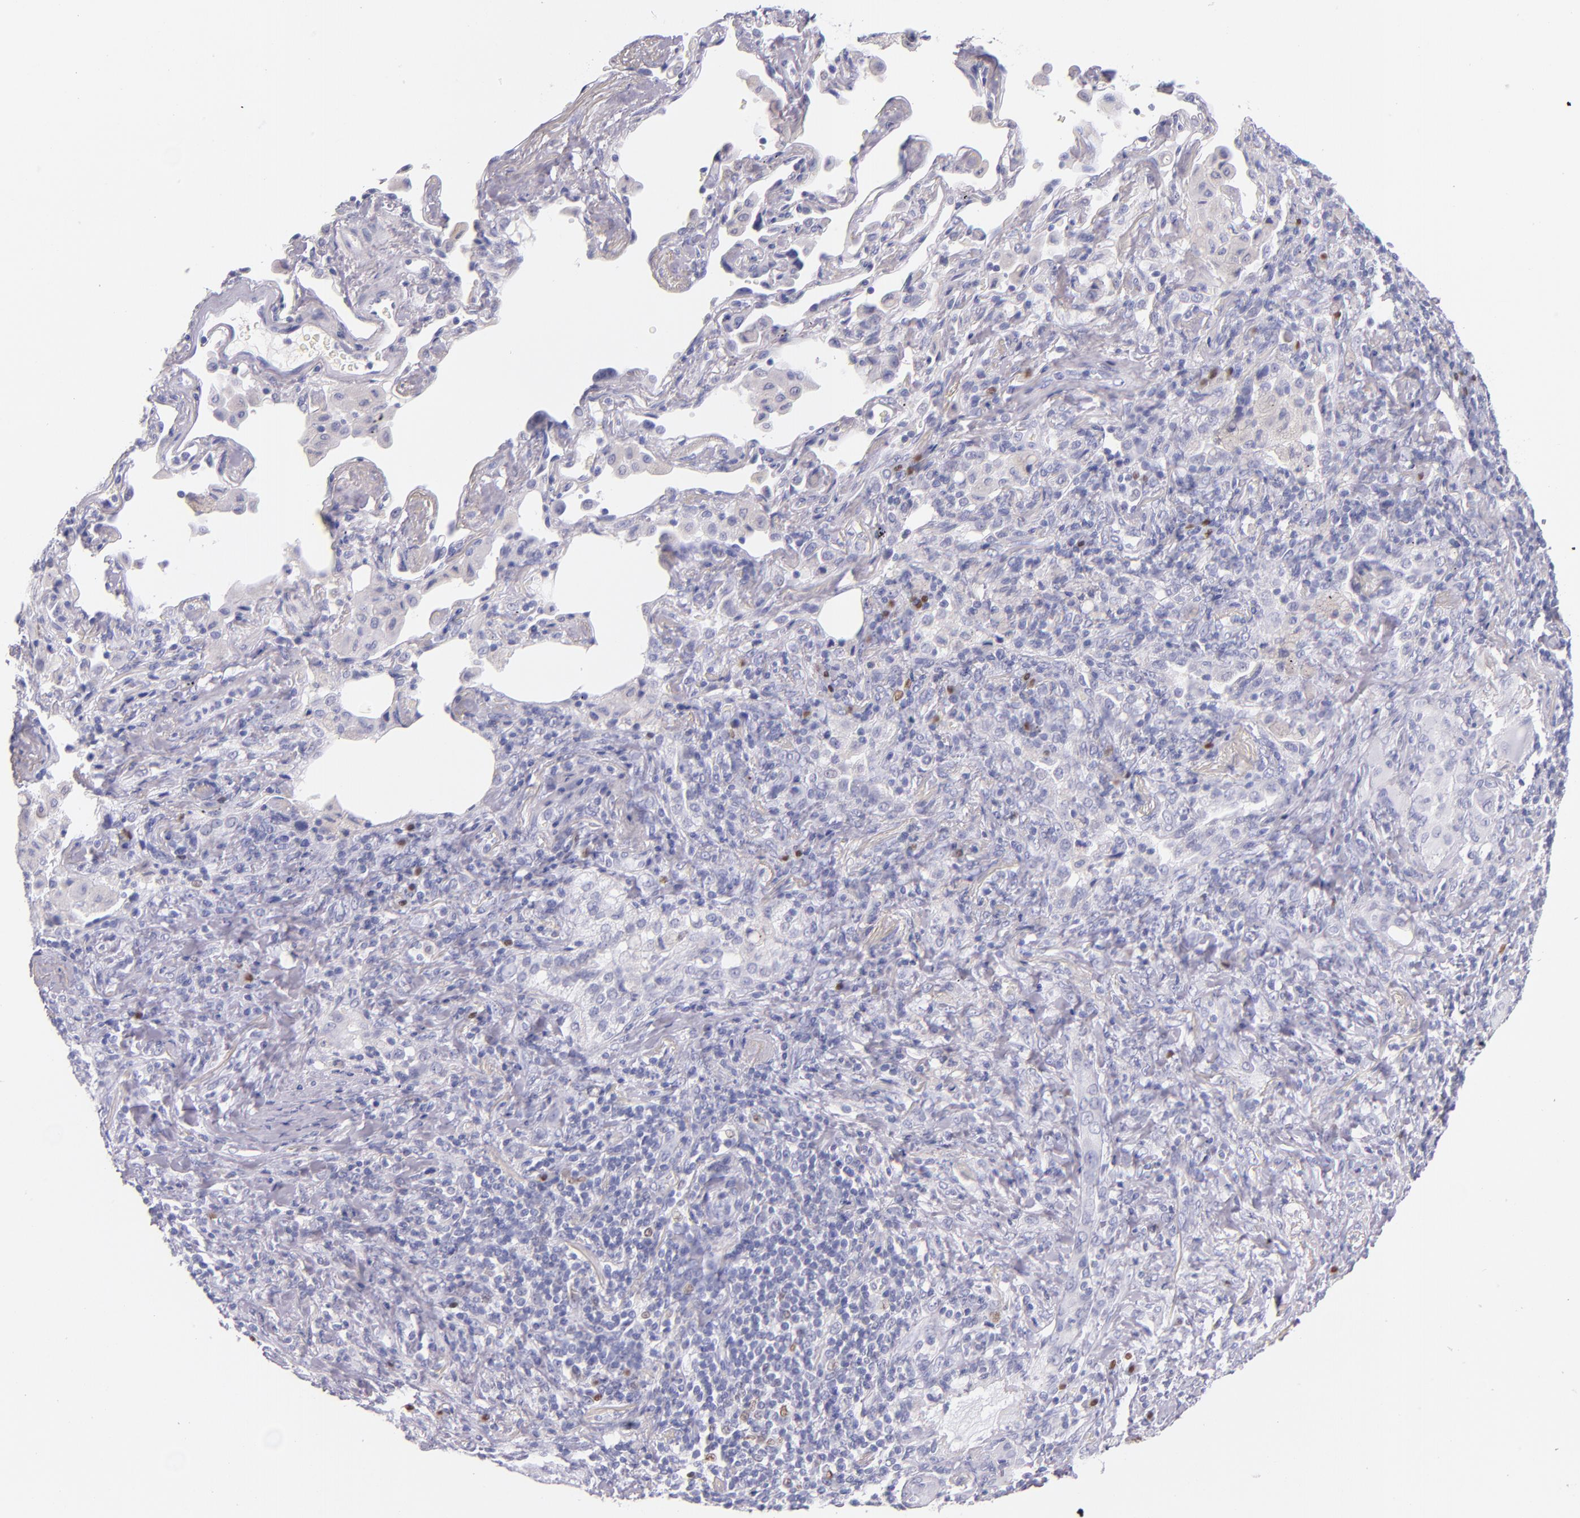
{"staining": {"intensity": "negative", "quantity": "none", "location": "none"}, "tissue": "lung cancer", "cell_type": "Tumor cells", "image_type": "cancer", "snomed": [{"axis": "morphology", "description": "Squamous cell carcinoma, NOS"}, {"axis": "topography", "description": "Lung"}], "caption": "Tumor cells show no significant positivity in squamous cell carcinoma (lung).", "gene": "IRF4", "patient": {"sex": "female", "age": 67}}